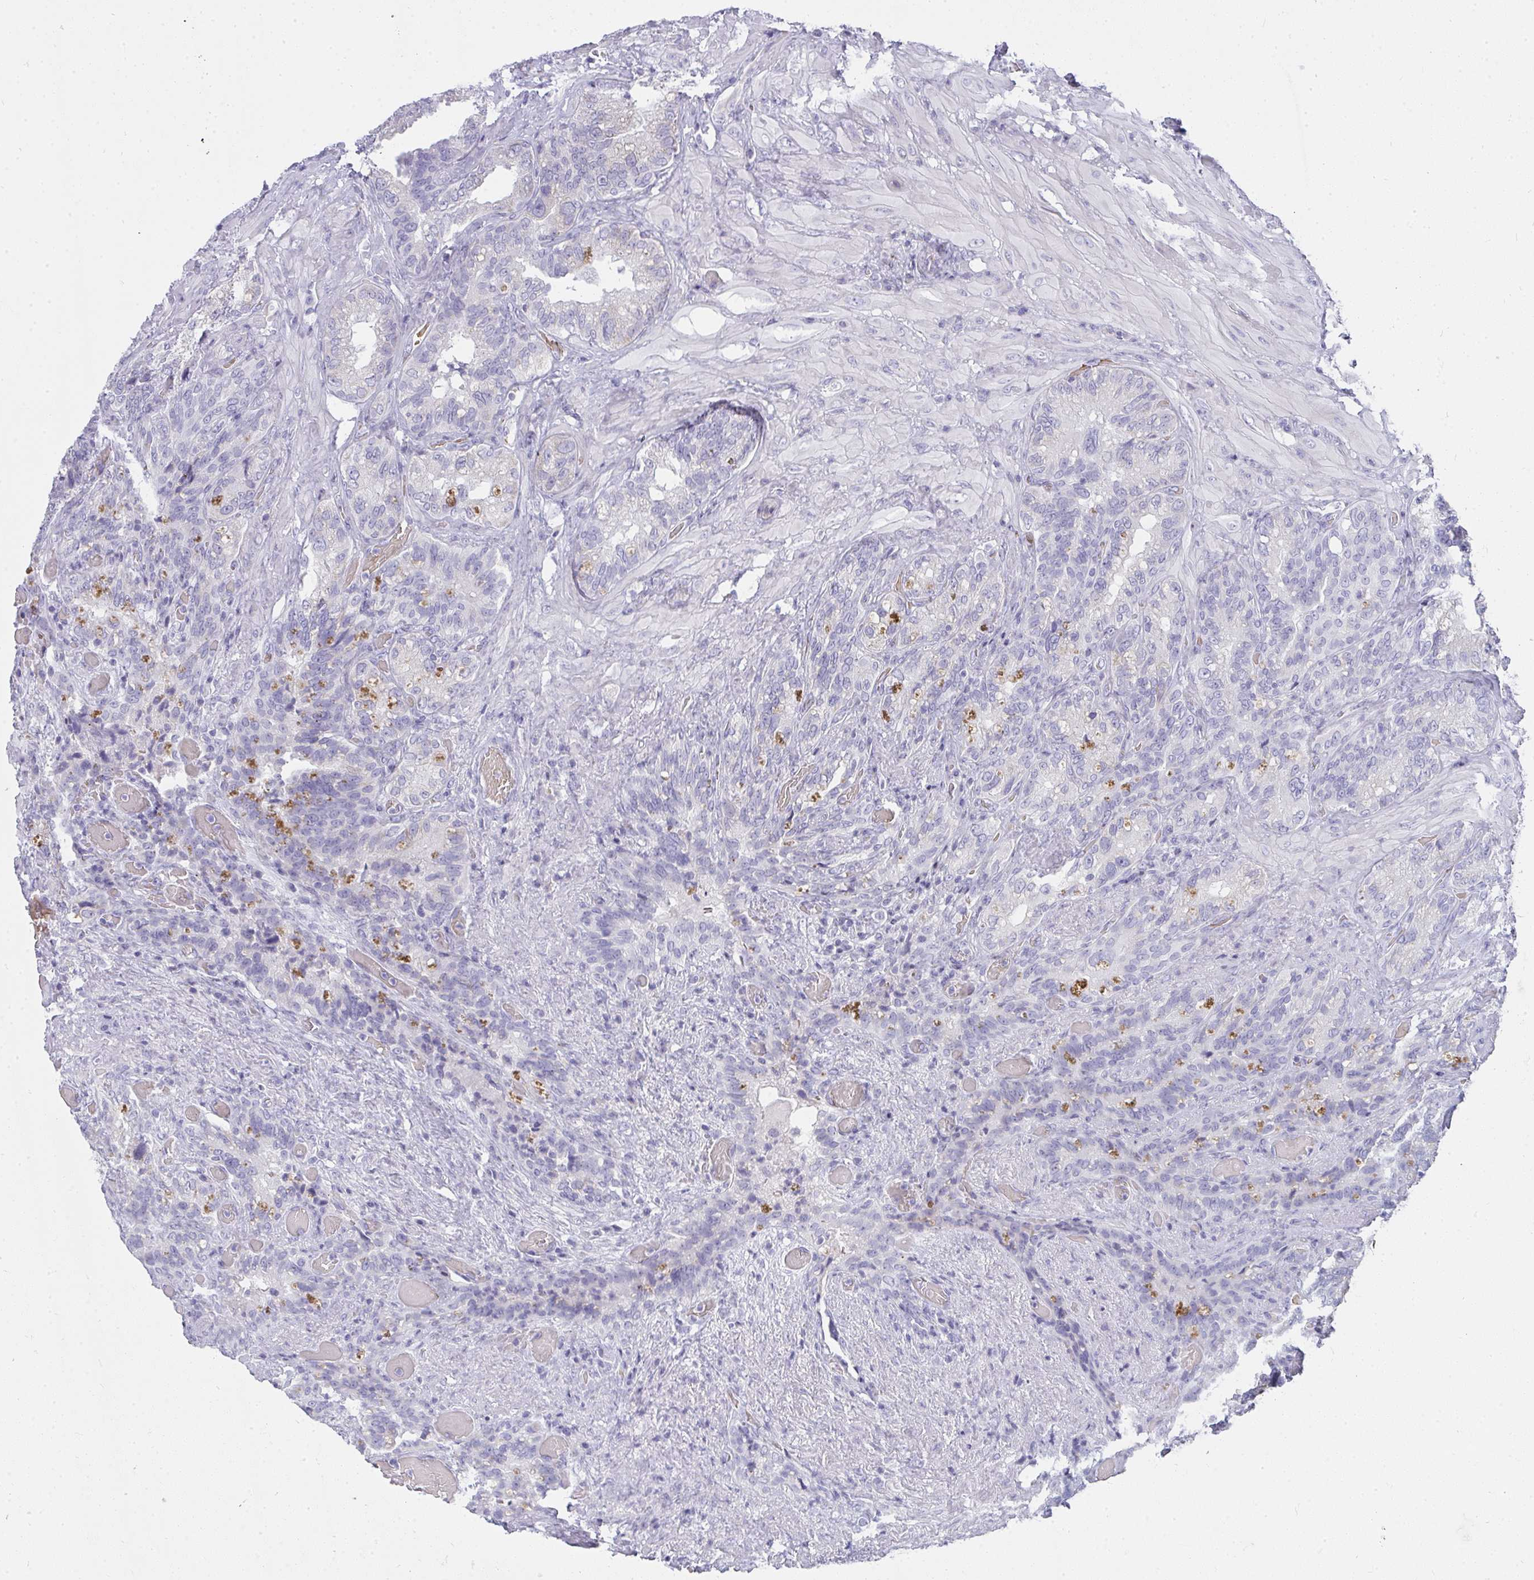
{"staining": {"intensity": "negative", "quantity": "none", "location": "none"}, "tissue": "seminal vesicle", "cell_type": "Glandular cells", "image_type": "normal", "snomed": [{"axis": "morphology", "description": "Normal tissue, NOS"}, {"axis": "topography", "description": "Seminal veicle"}], "caption": "IHC photomicrograph of benign seminal vesicle: human seminal vesicle stained with DAB shows no significant protein positivity in glandular cells.", "gene": "ZNF182", "patient": {"sex": "male", "age": 68}}